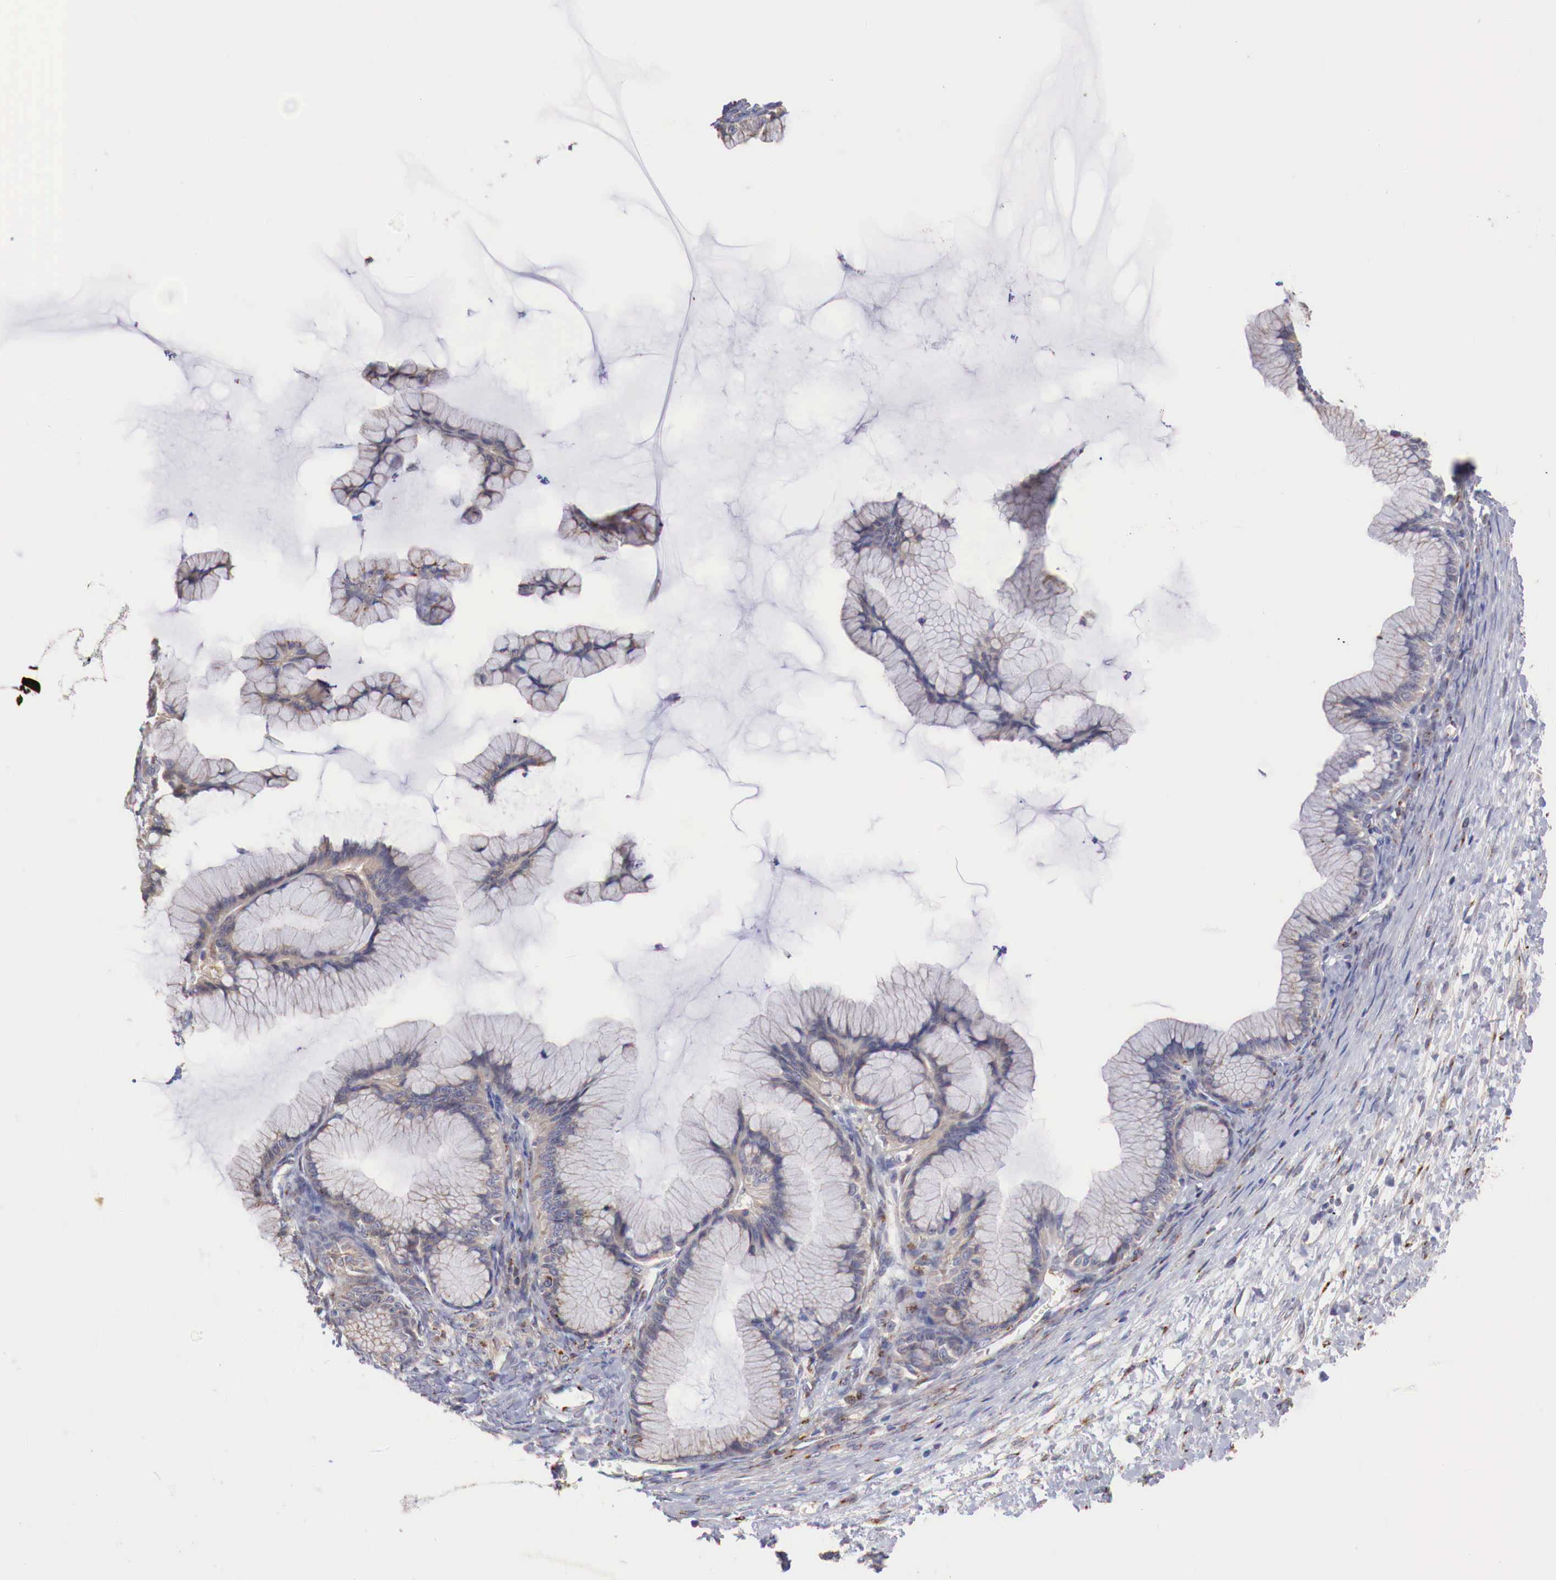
{"staining": {"intensity": "weak", "quantity": "25%-75%", "location": "cytoplasmic/membranous"}, "tissue": "ovarian cancer", "cell_type": "Tumor cells", "image_type": "cancer", "snomed": [{"axis": "morphology", "description": "Cystadenocarcinoma, mucinous, NOS"}, {"axis": "topography", "description": "Ovary"}], "caption": "Approximately 25%-75% of tumor cells in human ovarian mucinous cystadenocarcinoma show weak cytoplasmic/membranous protein staining as visualized by brown immunohistochemical staining.", "gene": "SYAP1", "patient": {"sex": "female", "age": 41}}